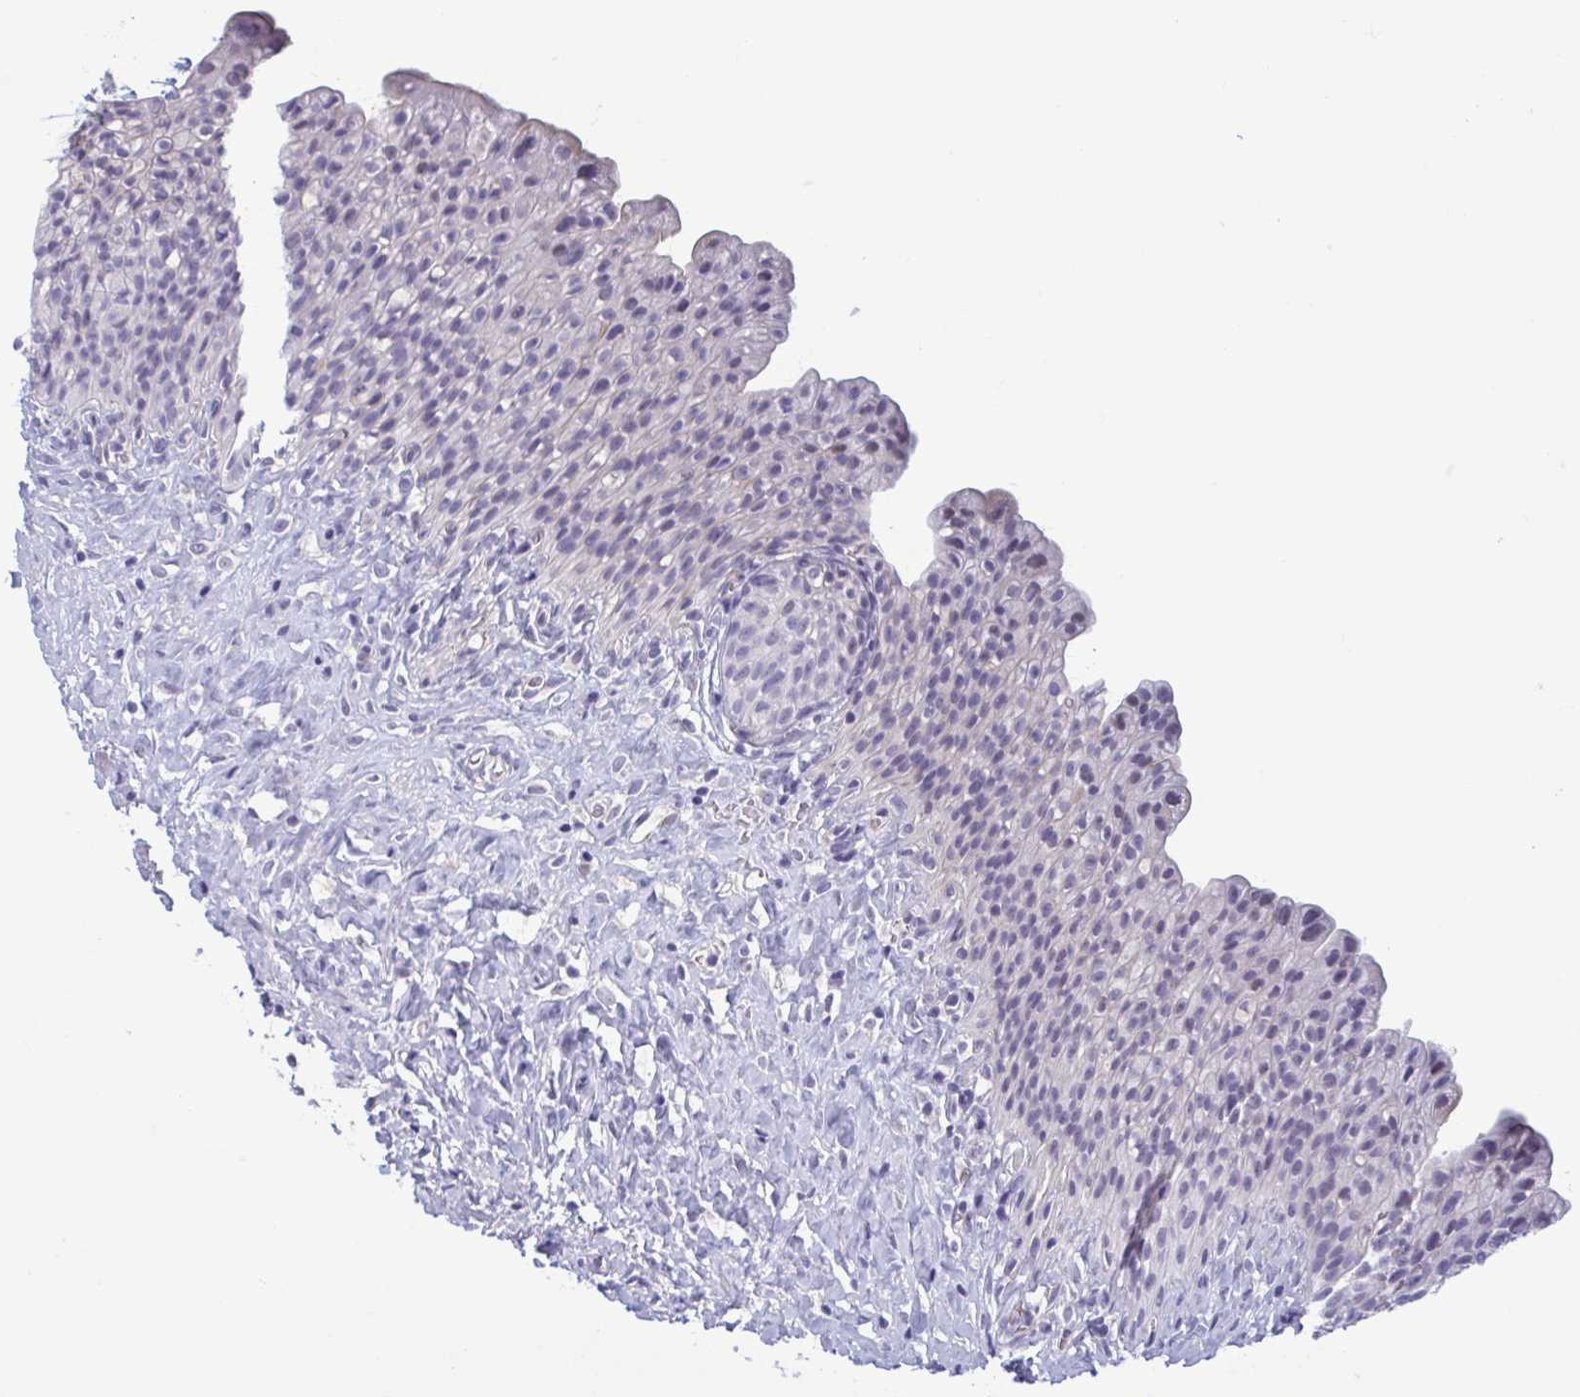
{"staining": {"intensity": "negative", "quantity": "none", "location": "none"}, "tissue": "urinary bladder", "cell_type": "Urothelial cells", "image_type": "normal", "snomed": [{"axis": "morphology", "description": "Normal tissue, NOS"}, {"axis": "topography", "description": "Urinary bladder"}, {"axis": "topography", "description": "Prostate"}], "caption": "This photomicrograph is of benign urinary bladder stained with immunohistochemistry (IHC) to label a protein in brown with the nuclei are counter-stained blue. There is no staining in urothelial cells.", "gene": "MORC4", "patient": {"sex": "male", "age": 76}}